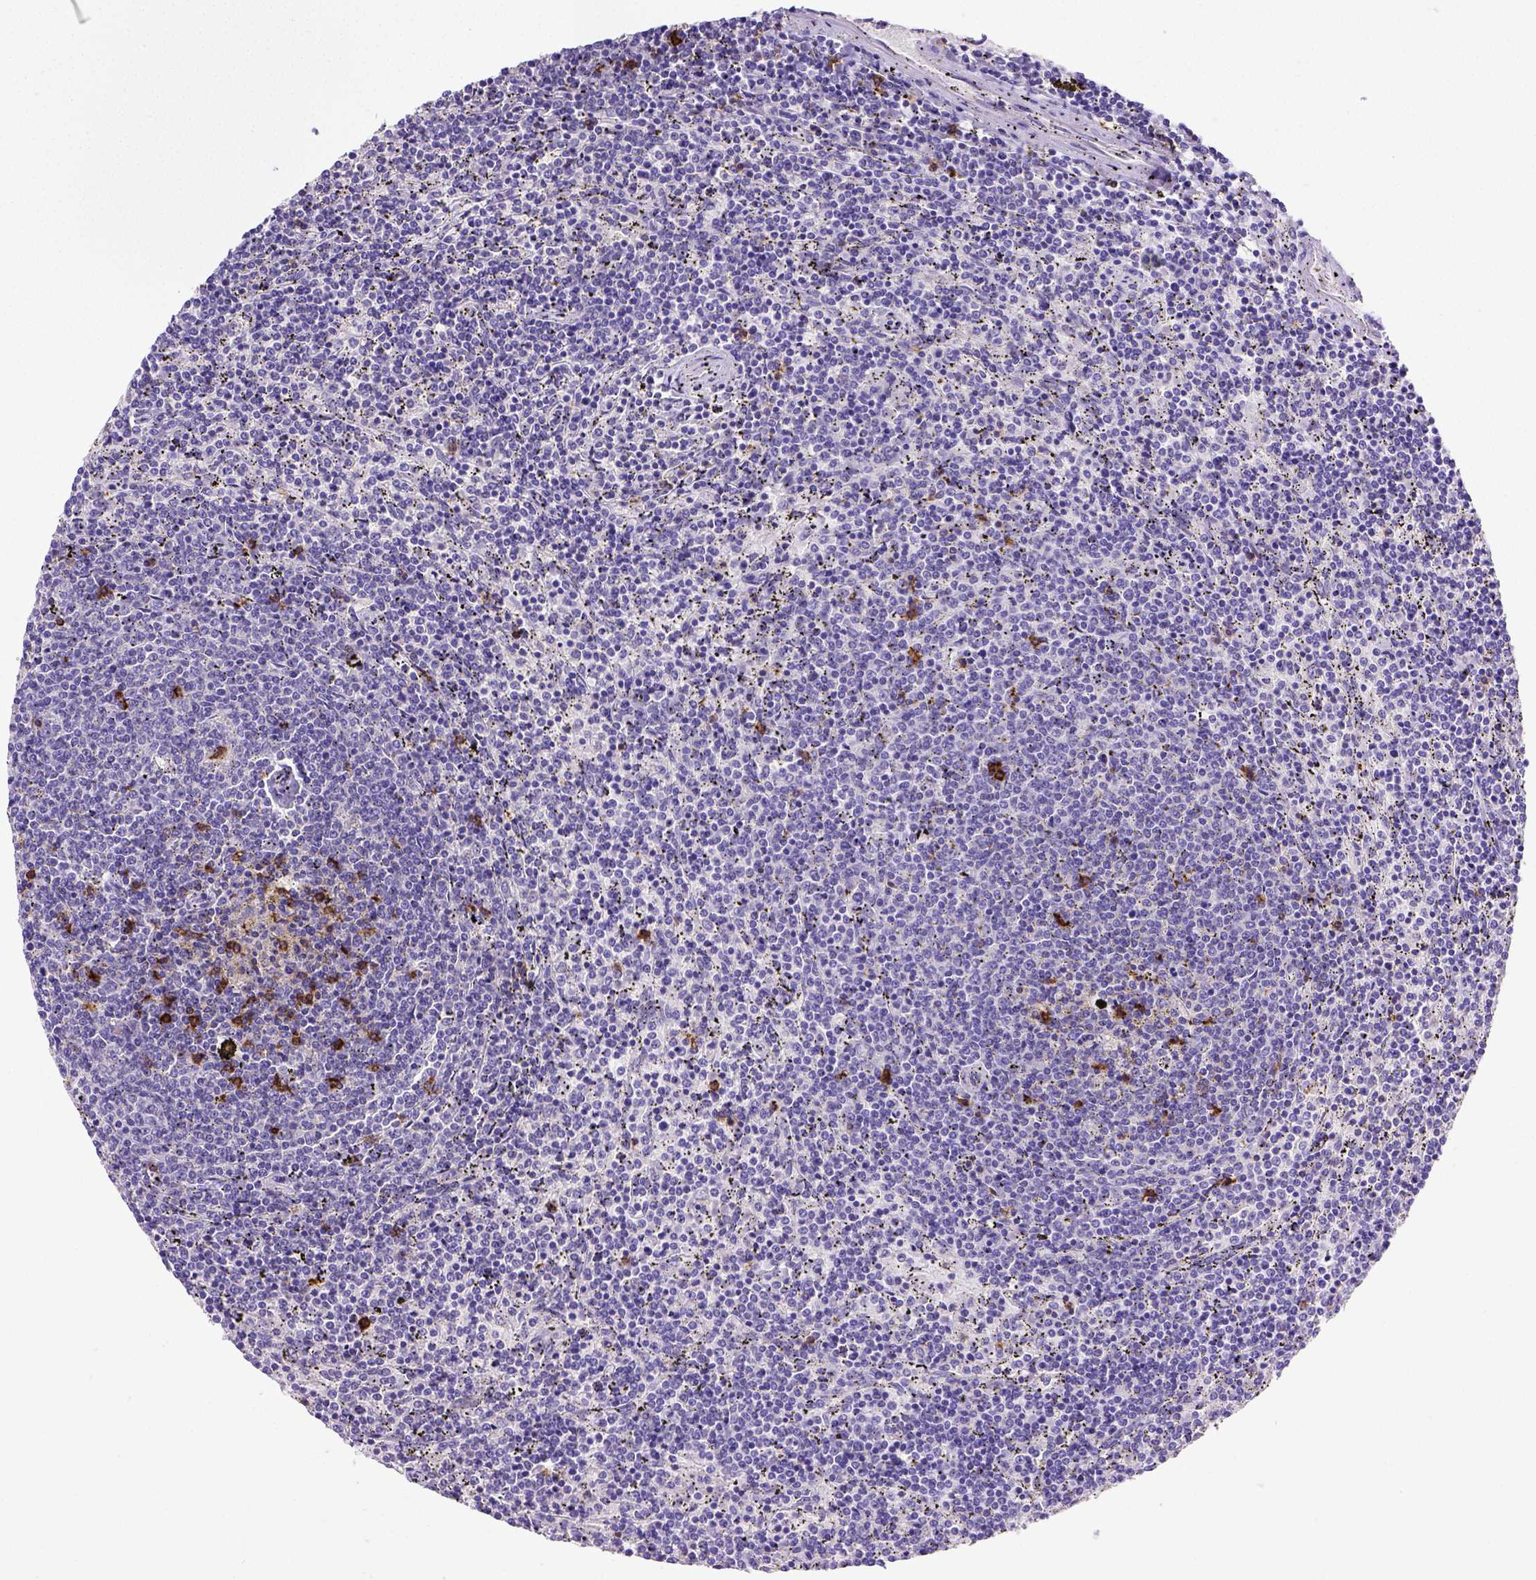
{"staining": {"intensity": "negative", "quantity": "none", "location": "none"}, "tissue": "lymphoma", "cell_type": "Tumor cells", "image_type": "cancer", "snomed": [{"axis": "morphology", "description": "Malignant lymphoma, non-Hodgkin's type, Low grade"}, {"axis": "topography", "description": "Spleen"}], "caption": "This photomicrograph is of lymphoma stained with IHC to label a protein in brown with the nuclei are counter-stained blue. There is no positivity in tumor cells.", "gene": "B3GAT1", "patient": {"sex": "female", "age": 50}}